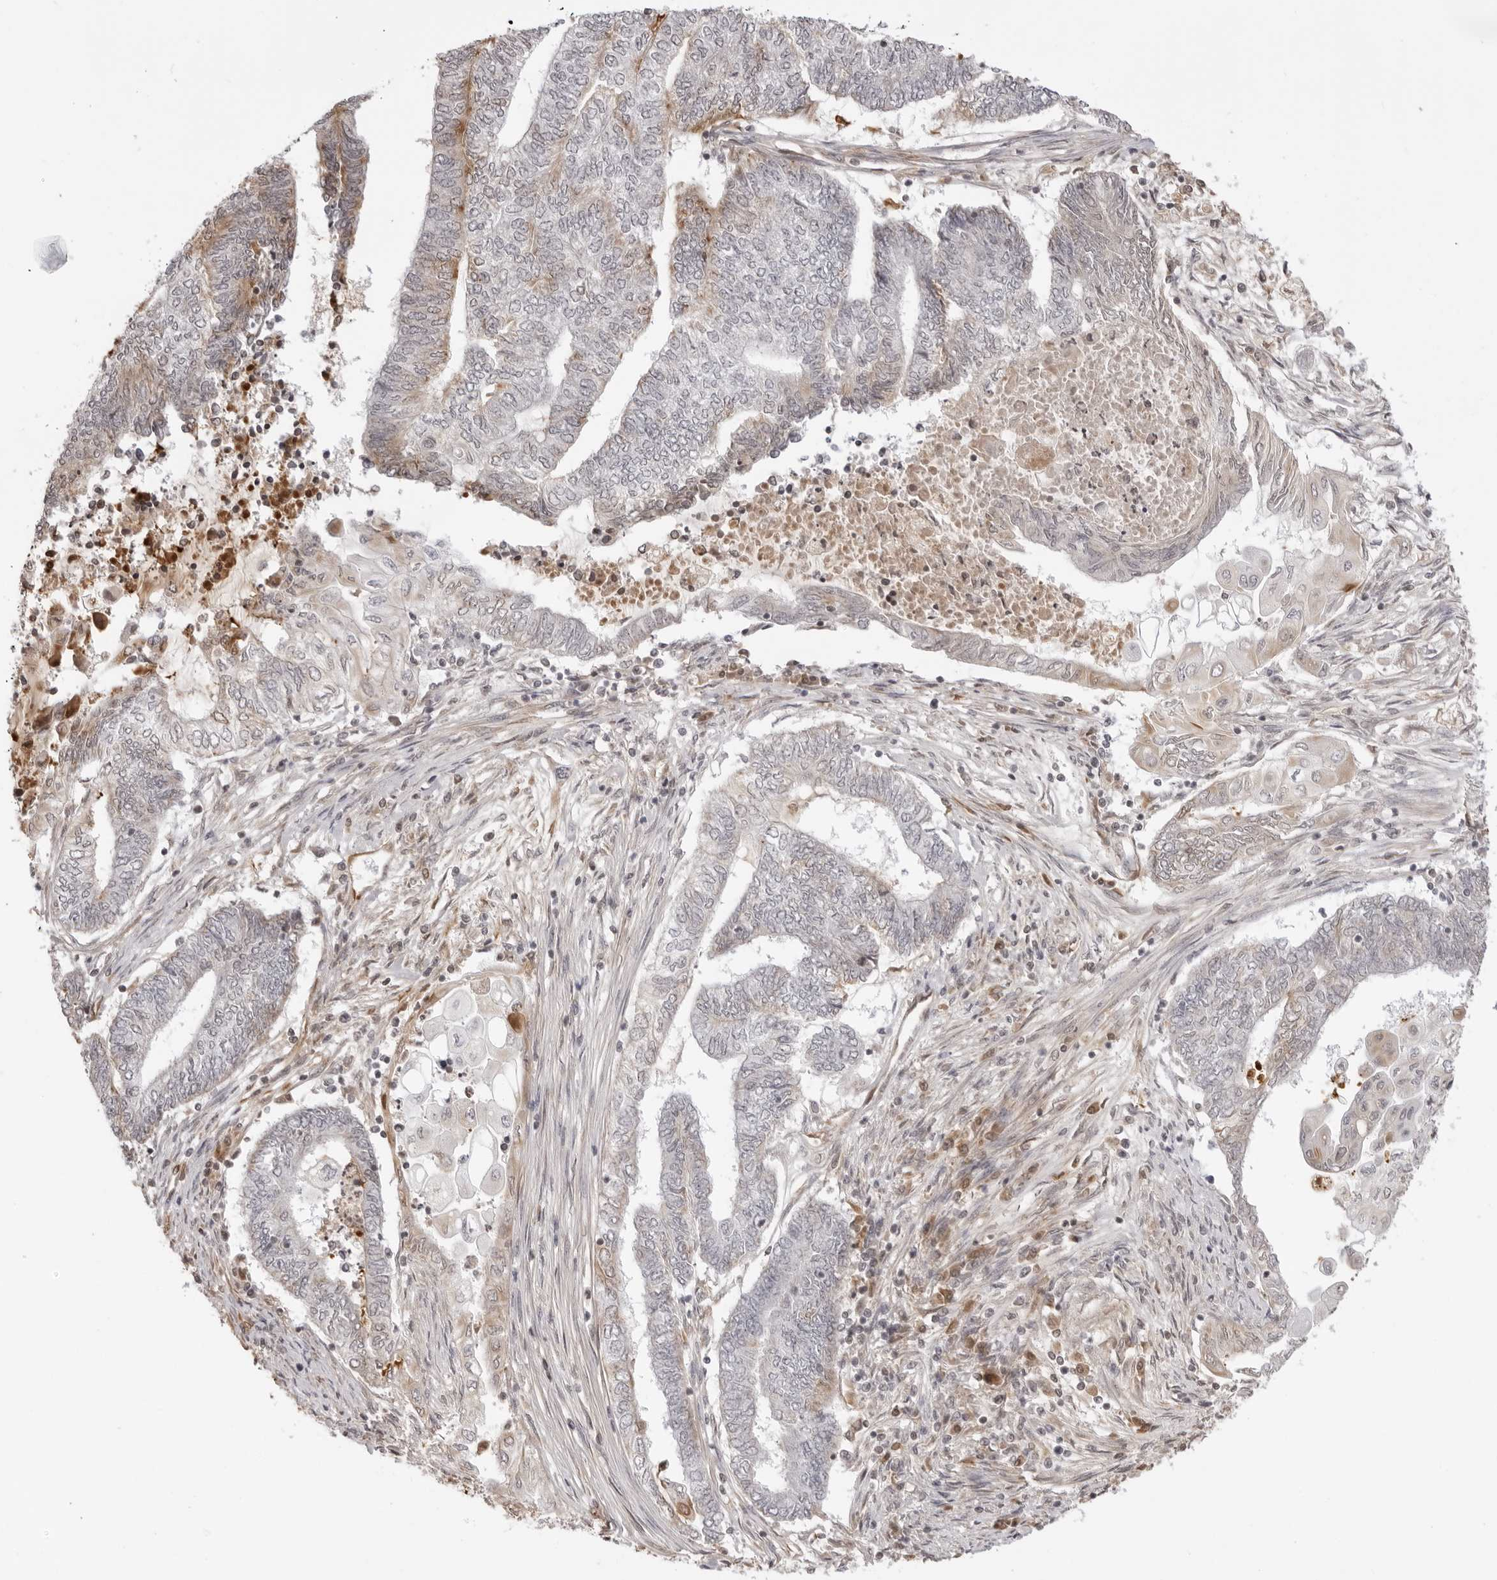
{"staining": {"intensity": "weak", "quantity": "<25%", "location": "cytoplasmic/membranous"}, "tissue": "endometrial cancer", "cell_type": "Tumor cells", "image_type": "cancer", "snomed": [{"axis": "morphology", "description": "Adenocarcinoma, NOS"}, {"axis": "topography", "description": "Uterus"}, {"axis": "topography", "description": "Endometrium"}], "caption": "Endometrial cancer was stained to show a protein in brown. There is no significant positivity in tumor cells.", "gene": "DYNLT5", "patient": {"sex": "female", "age": 70}}